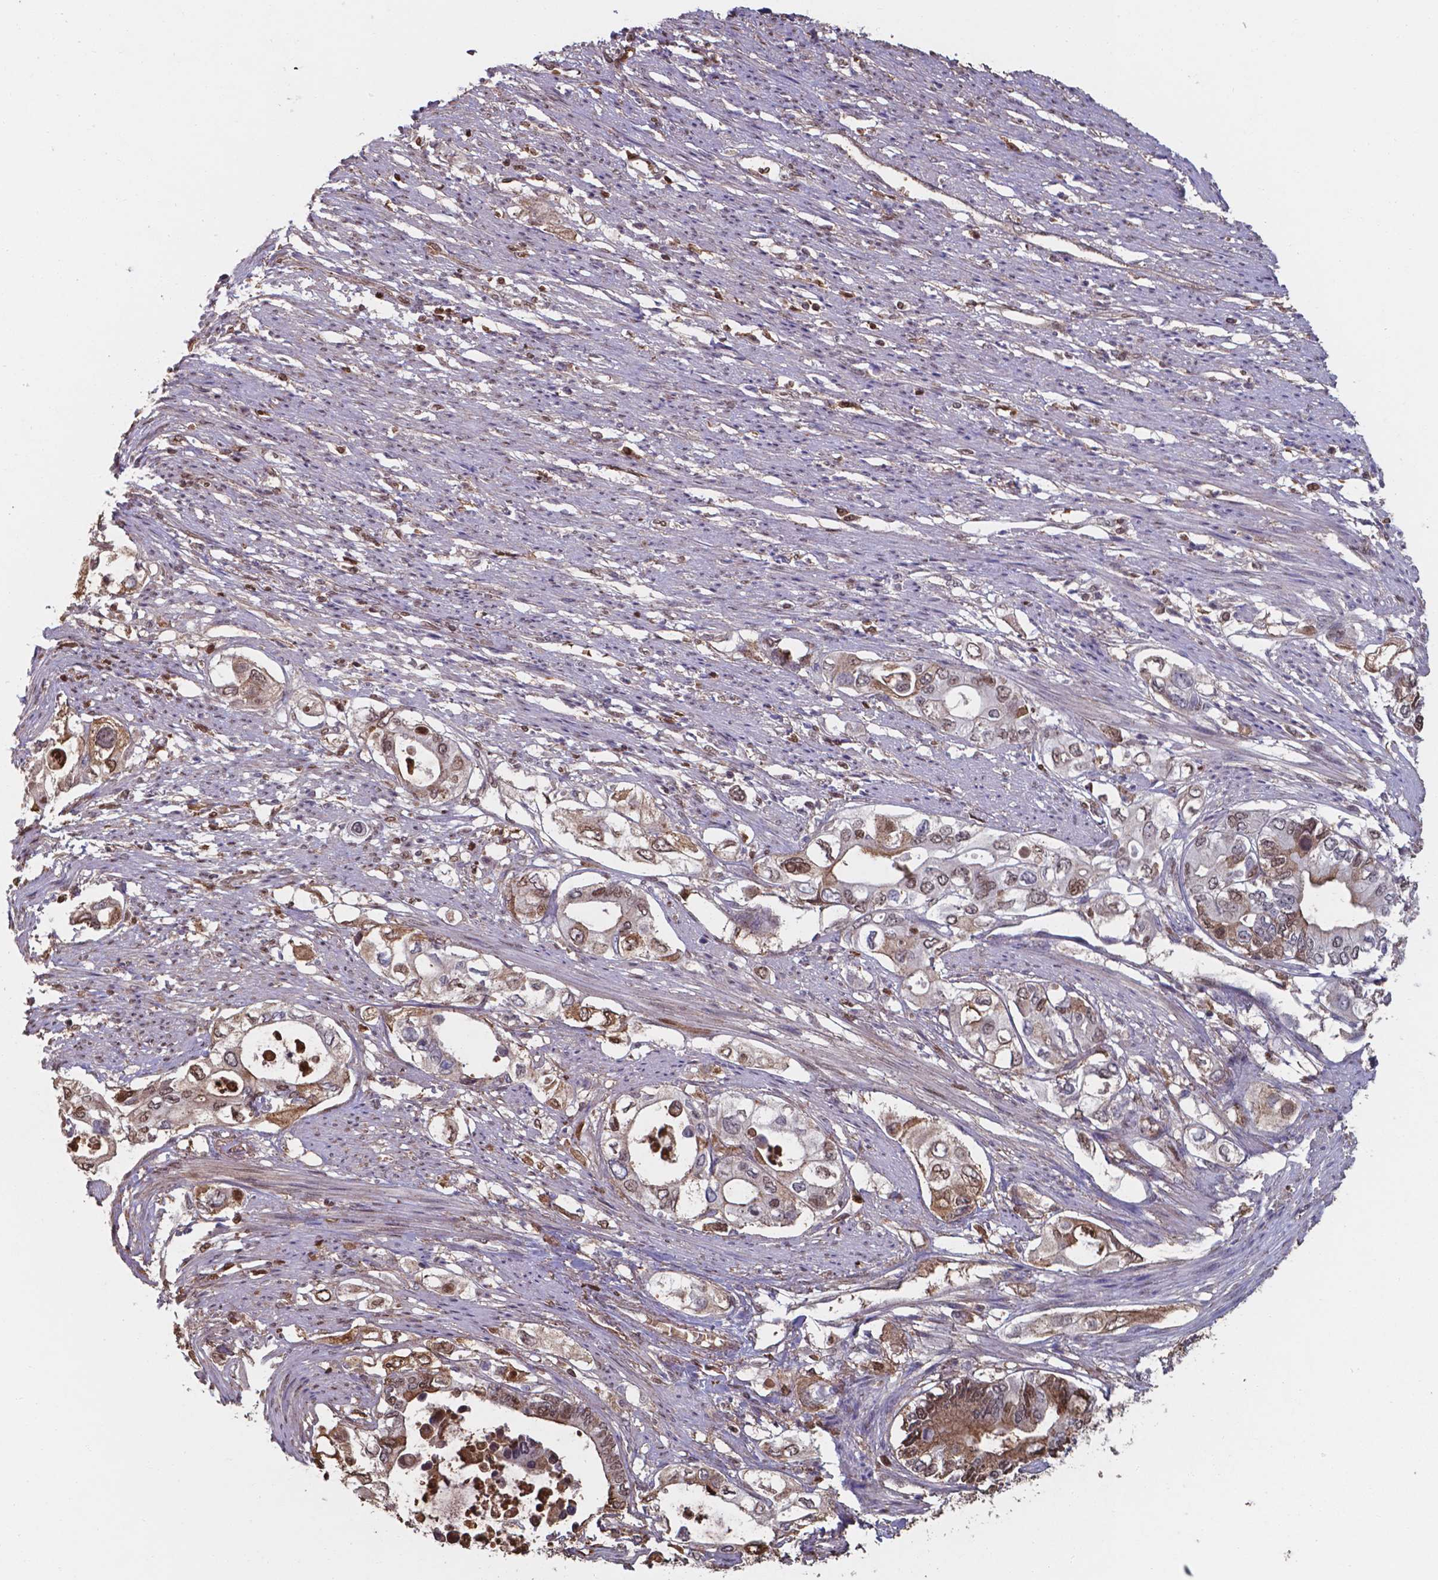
{"staining": {"intensity": "moderate", "quantity": ">75%", "location": "cytoplasmic/membranous"}, "tissue": "pancreatic cancer", "cell_type": "Tumor cells", "image_type": "cancer", "snomed": [{"axis": "morphology", "description": "Adenocarcinoma, NOS"}, {"axis": "topography", "description": "Pancreas"}], "caption": "Tumor cells show medium levels of moderate cytoplasmic/membranous expression in about >75% of cells in pancreatic cancer. The protein of interest is stained brown, and the nuclei are stained in blue (DAB IHC with brightfield microscopy, high magnification).", "gene": "SERPINA1", "patient": {"sex": "female", "age": 63}}